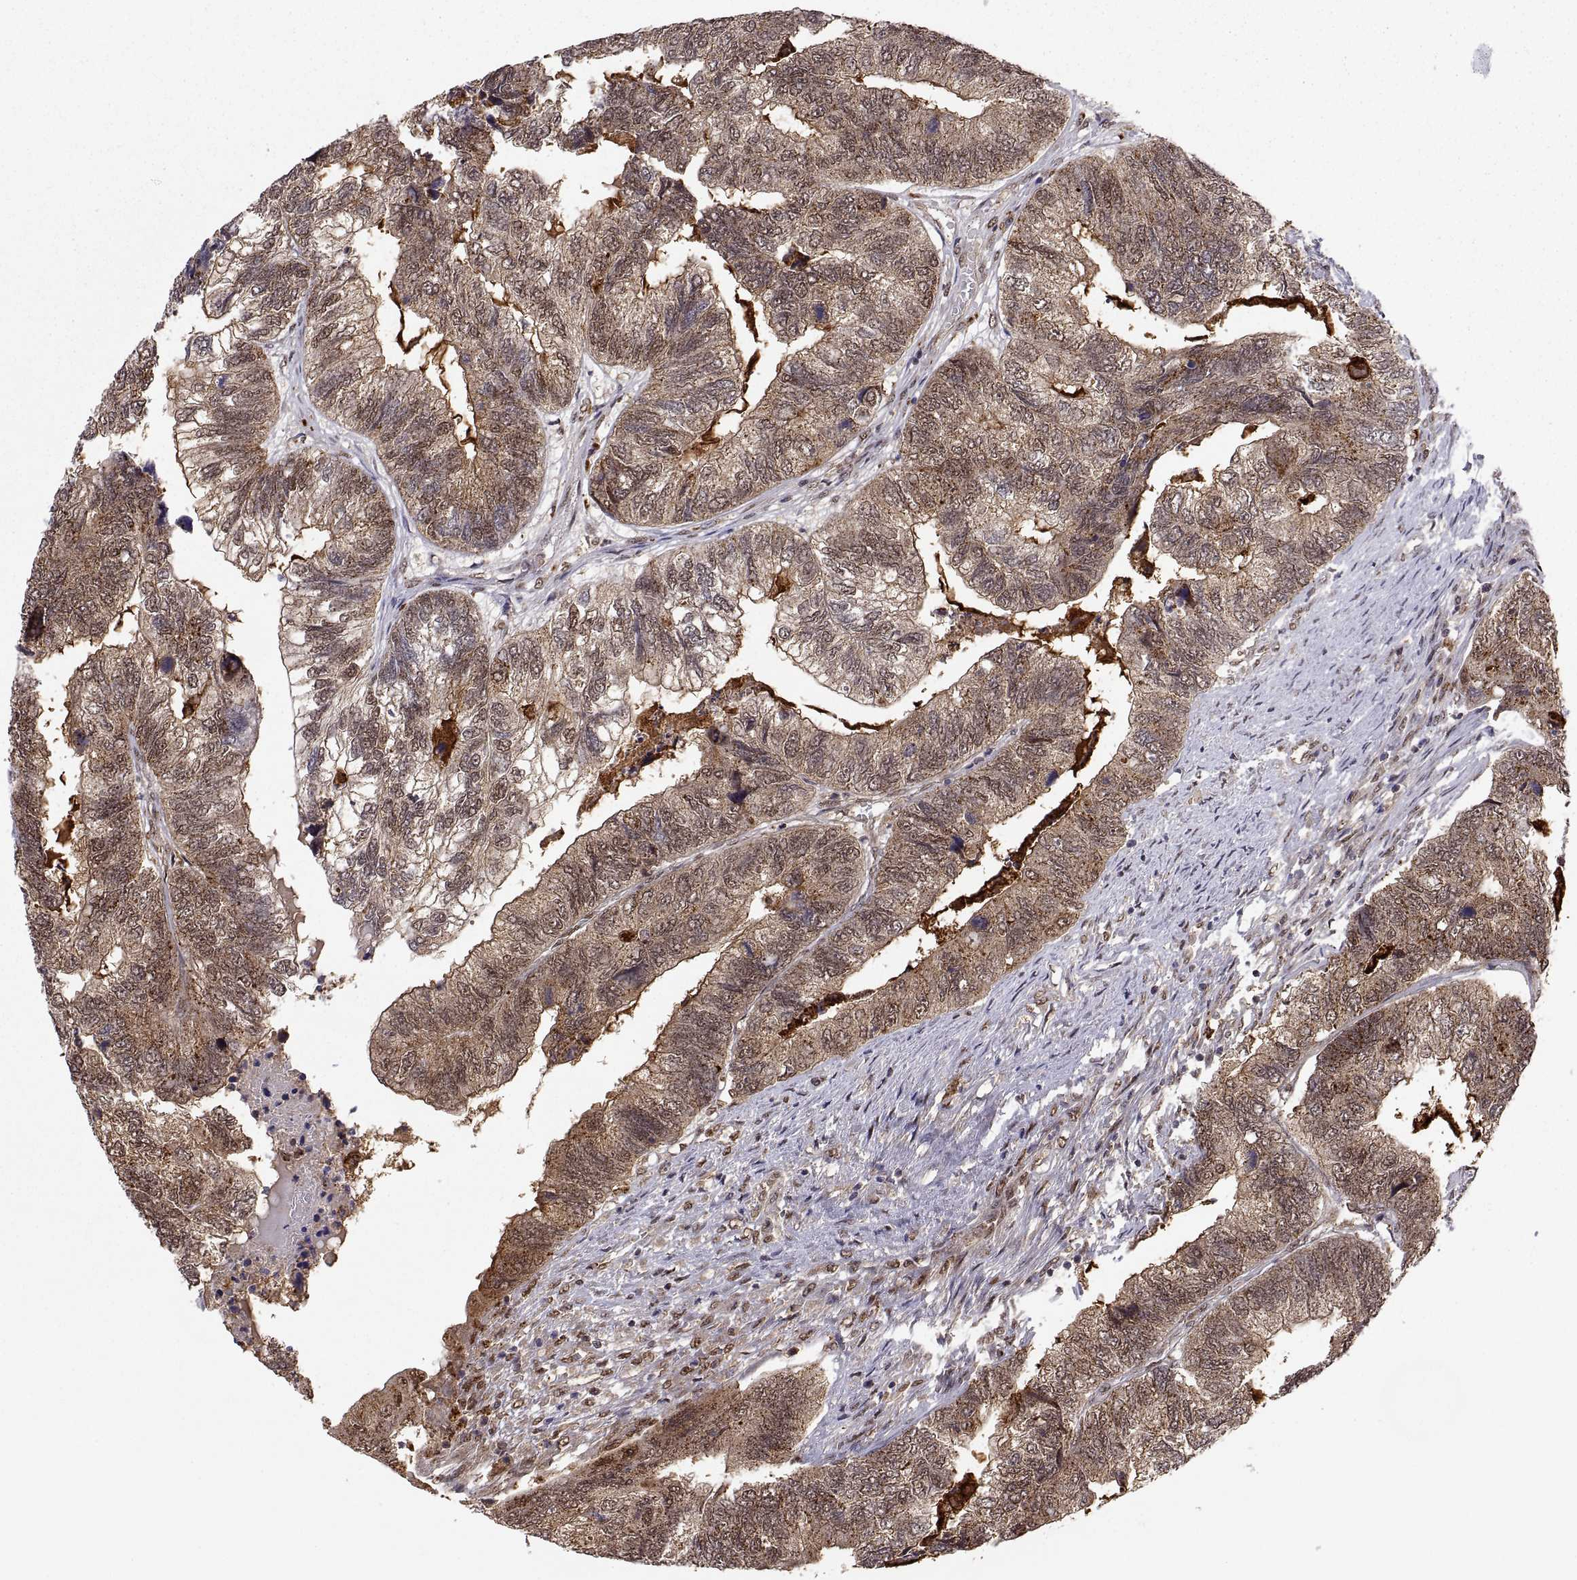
{"staining": {"intensity": "moderate", "quantity": ">75%", "location": "cytoplasmic/membranous"}, "tissue": "colorectal cancer", "cell_type": "Tumor cells", "image_type": "cancer", "snomed": [{"axis": "morphology", "description": "Adenocarcinoma, NOS"}, {"axis": "topography", "description": "Colon"}], "caption": "Brown immunohistochemical staining in human colorectal cancer (adenocarcinoma) exhibits moderate cytoplasmic/membranous staining in approximately >75% of tumor cells. The protein is shown in brown color, while the nuclei are stained blue.", "gene": "PSMC2", "patient": {"sex": "female", "age": 67}}